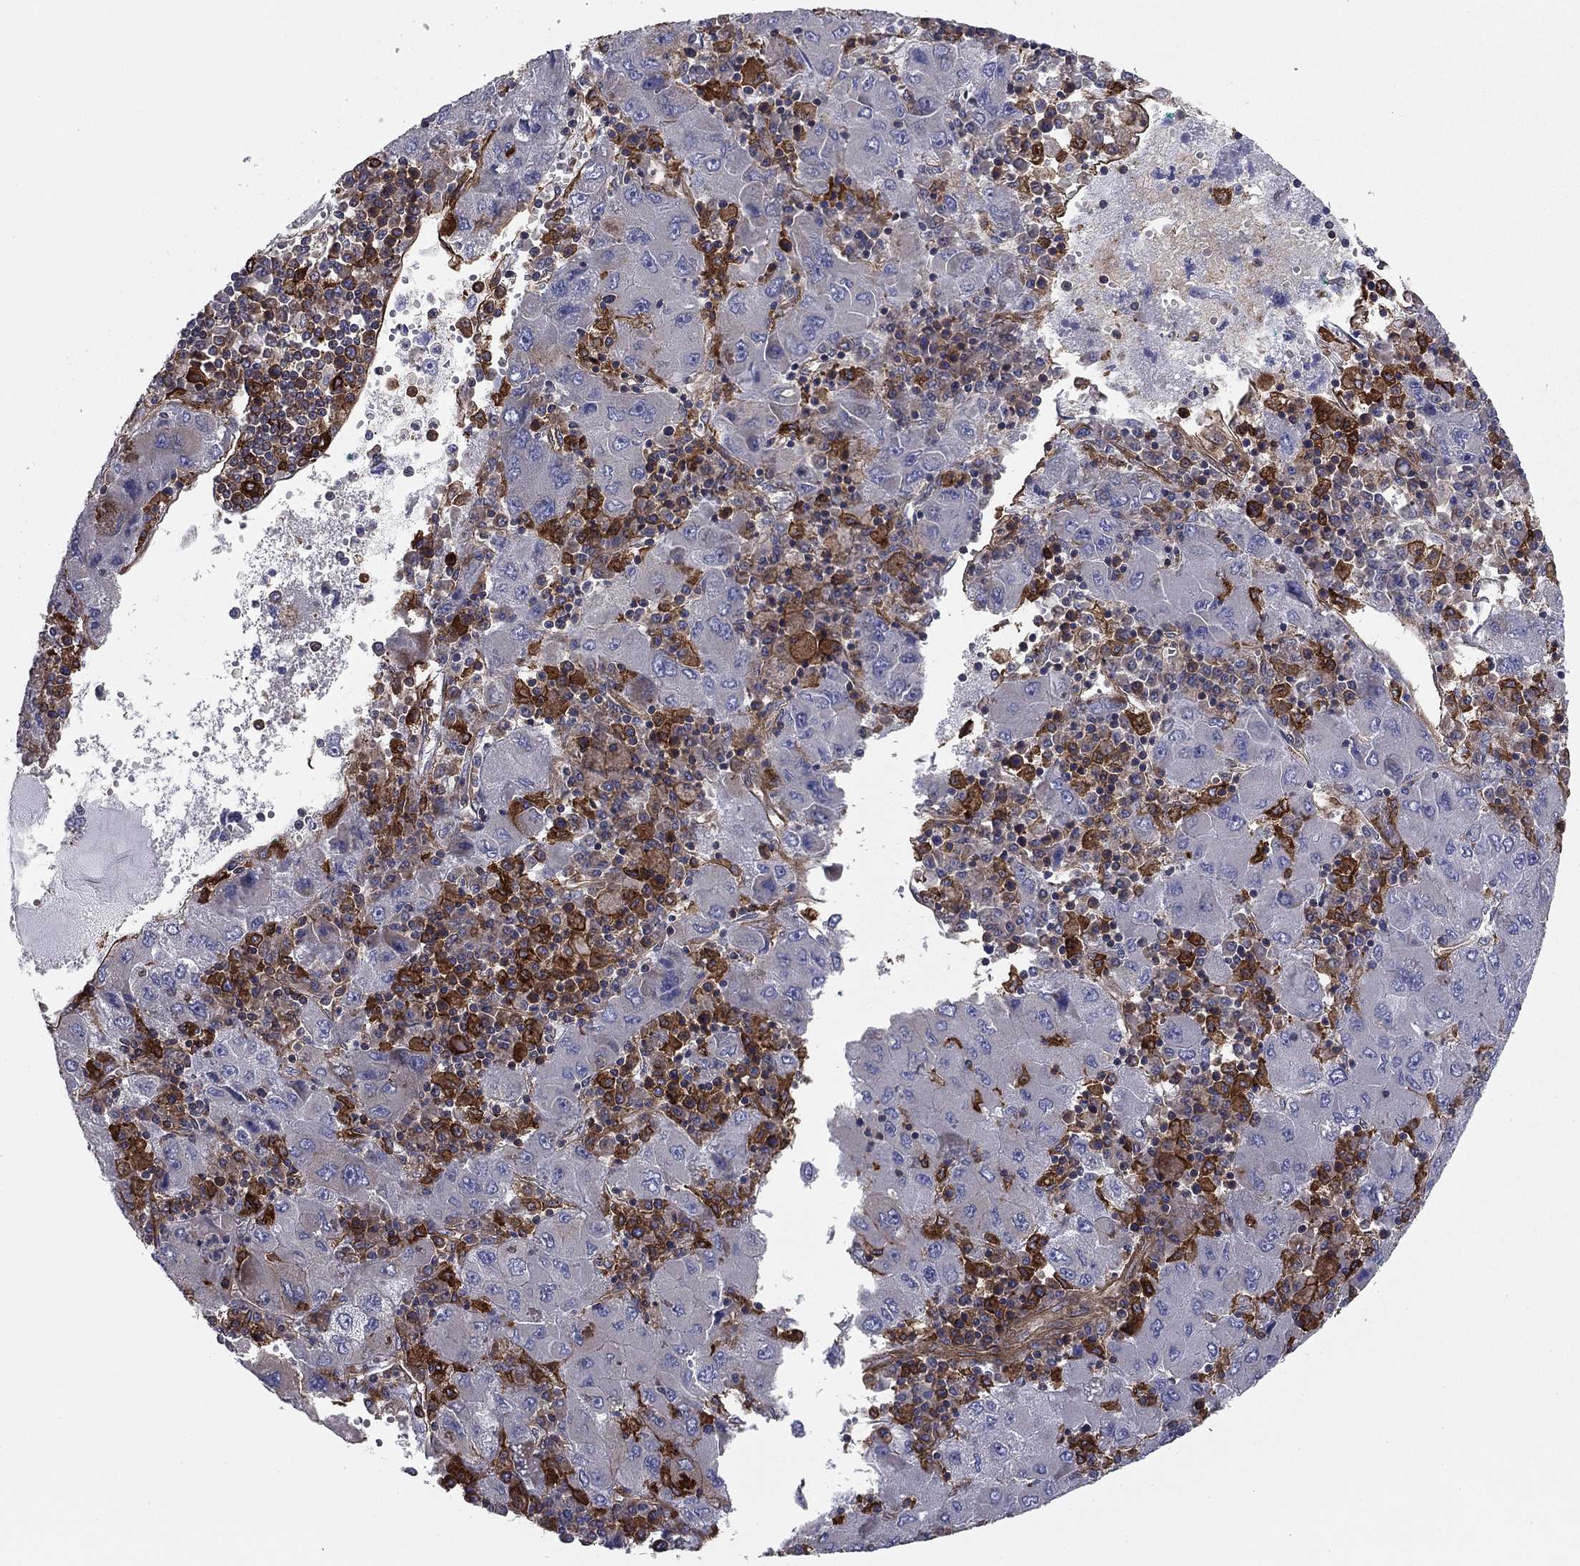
{"staining": {"intensity": "negative", "quantity": "none", "location": "none"}, "tissue": "liver cancer", "cell_type": "Tumor cells", "image_type": "cancer", "snomed": [{"axis": "morphology", "description": "Carcinoma, Hepatocellular, NOS"}, {"axis": "topography", "description": "Liver"}], "caption": "An immunohistochemistry (IHC) micrograph of hepatocellular carcinoma (liver) is shown. There is no staining in tumor cells of hepatocellular carcinoma (liver).", "gene": "EHBP1L1", "patient": {"sex": "male", "age": 75}}